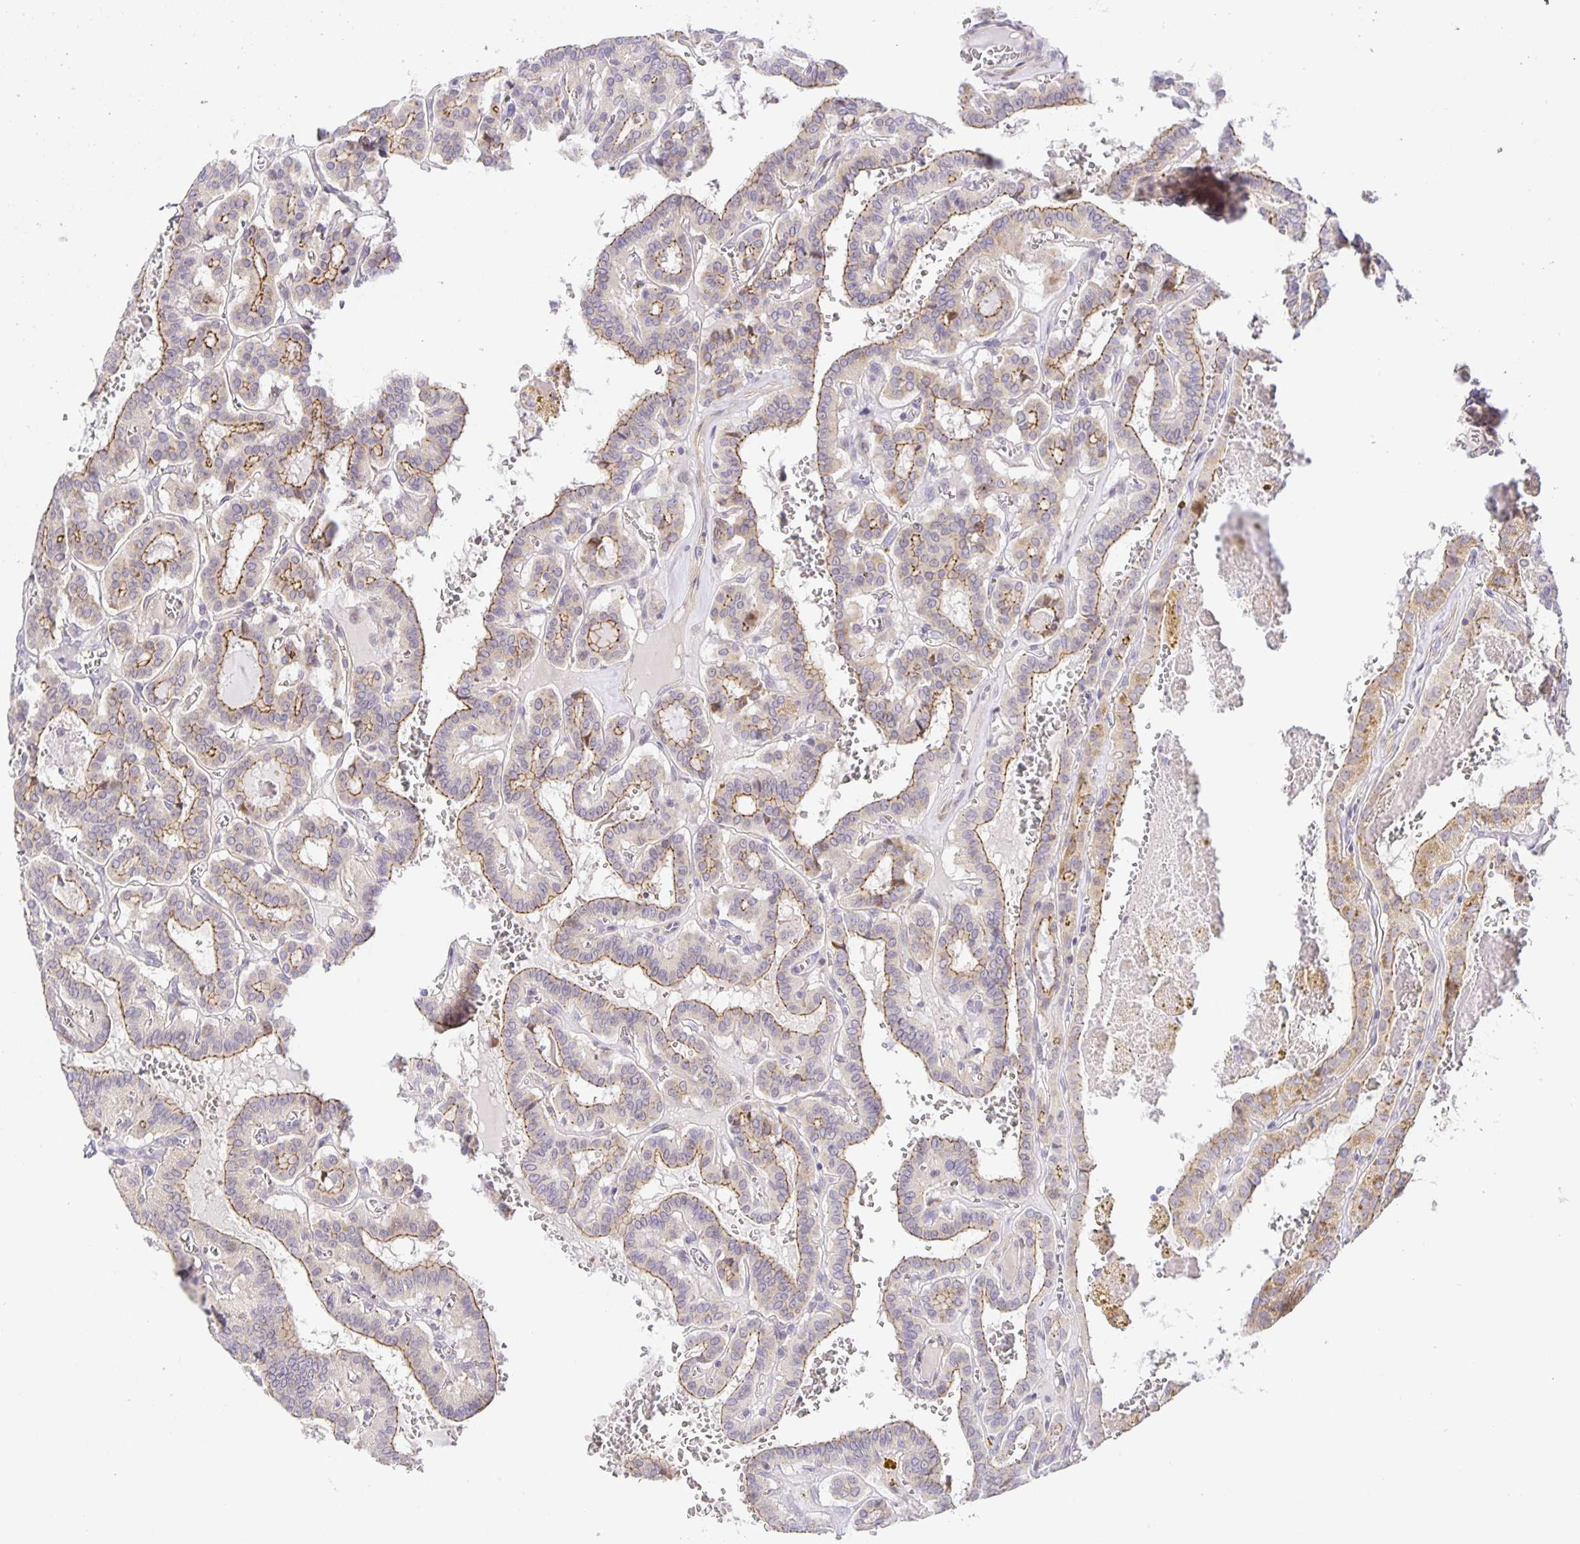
{"staining": {"intensity": "moderate", "quantity": "25%-75%", "location": "cytoplasmic/membranous"}, "tissue": "thyroid cancer", "cell_type": "Tumor cells", "image_type": "cancer", "snomed": [{"axis": "morphology", "description": "Papillary adenocarcinoma, NOS"}, {"axis": "topography", "description": "Thyroid gland"}], "caption": "An image showing moderate cytoplasmic/membranous expression in about 25%-75% of tumor cells in thyroid cancer (papillary adenocarcinoma), as visualized by brown immunohistochemical staining.", "gene": "TJP3", "patient": {"sex": "female", "age": 21}}